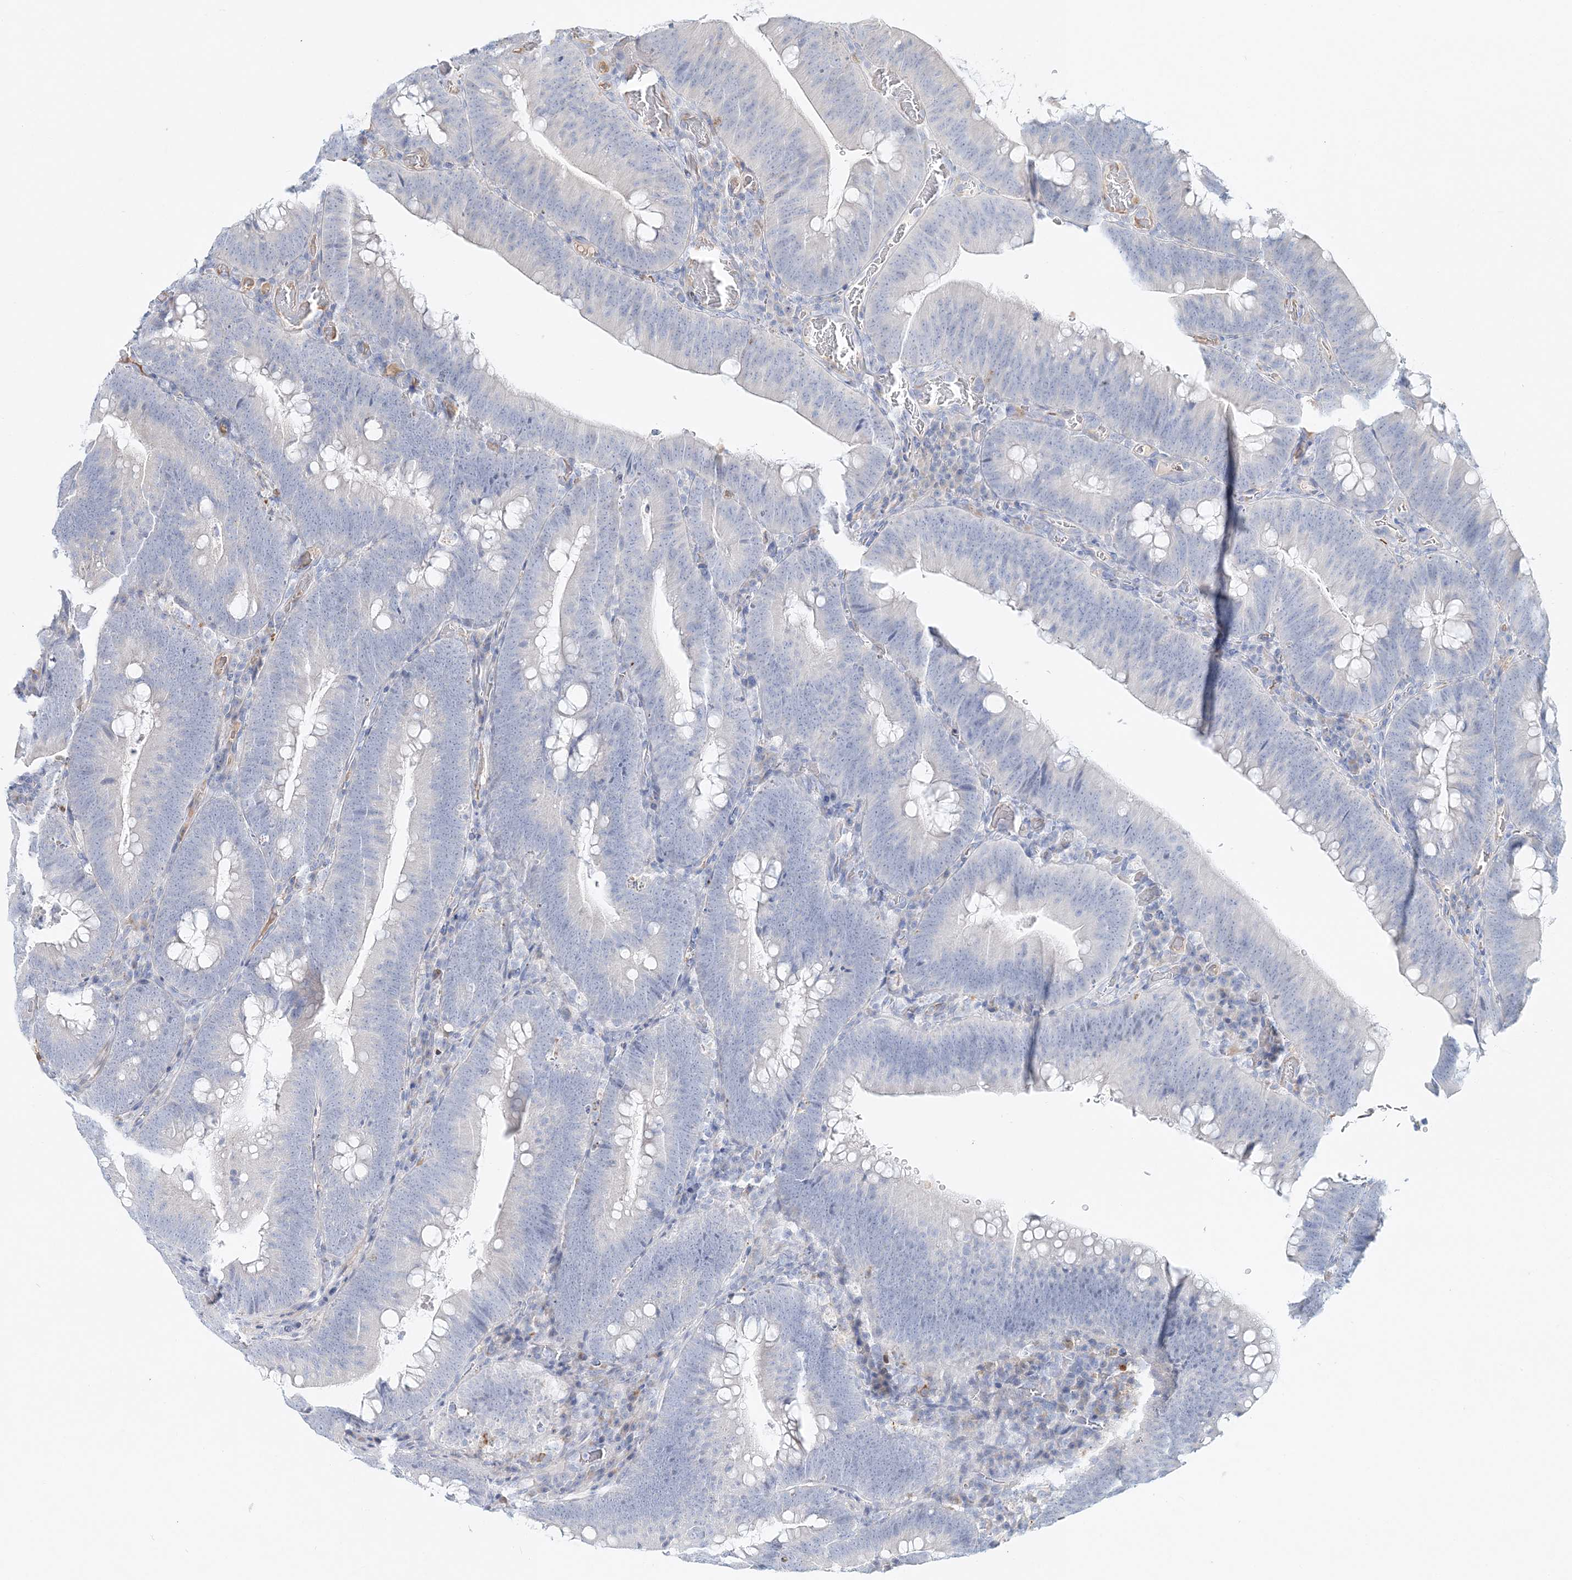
{"staining": {"intensity": "negative", "quantity": "none", "location": "none"}, "tissue": "colorectal cancer", "cell_type": "Tumor cells", "image_type": "cancer", "snomed": [{"axis": "morphology", "description": "Normal tissue, NOS"}, {"axis": "topography", "description": "Colon"}], "caption": "DAB immunohistochemical staining of colorectal cancer exhibits no significant positivity in tumor cells.", "gene": "DNAH5", "patient": {"sex": "female", "age": 82}}